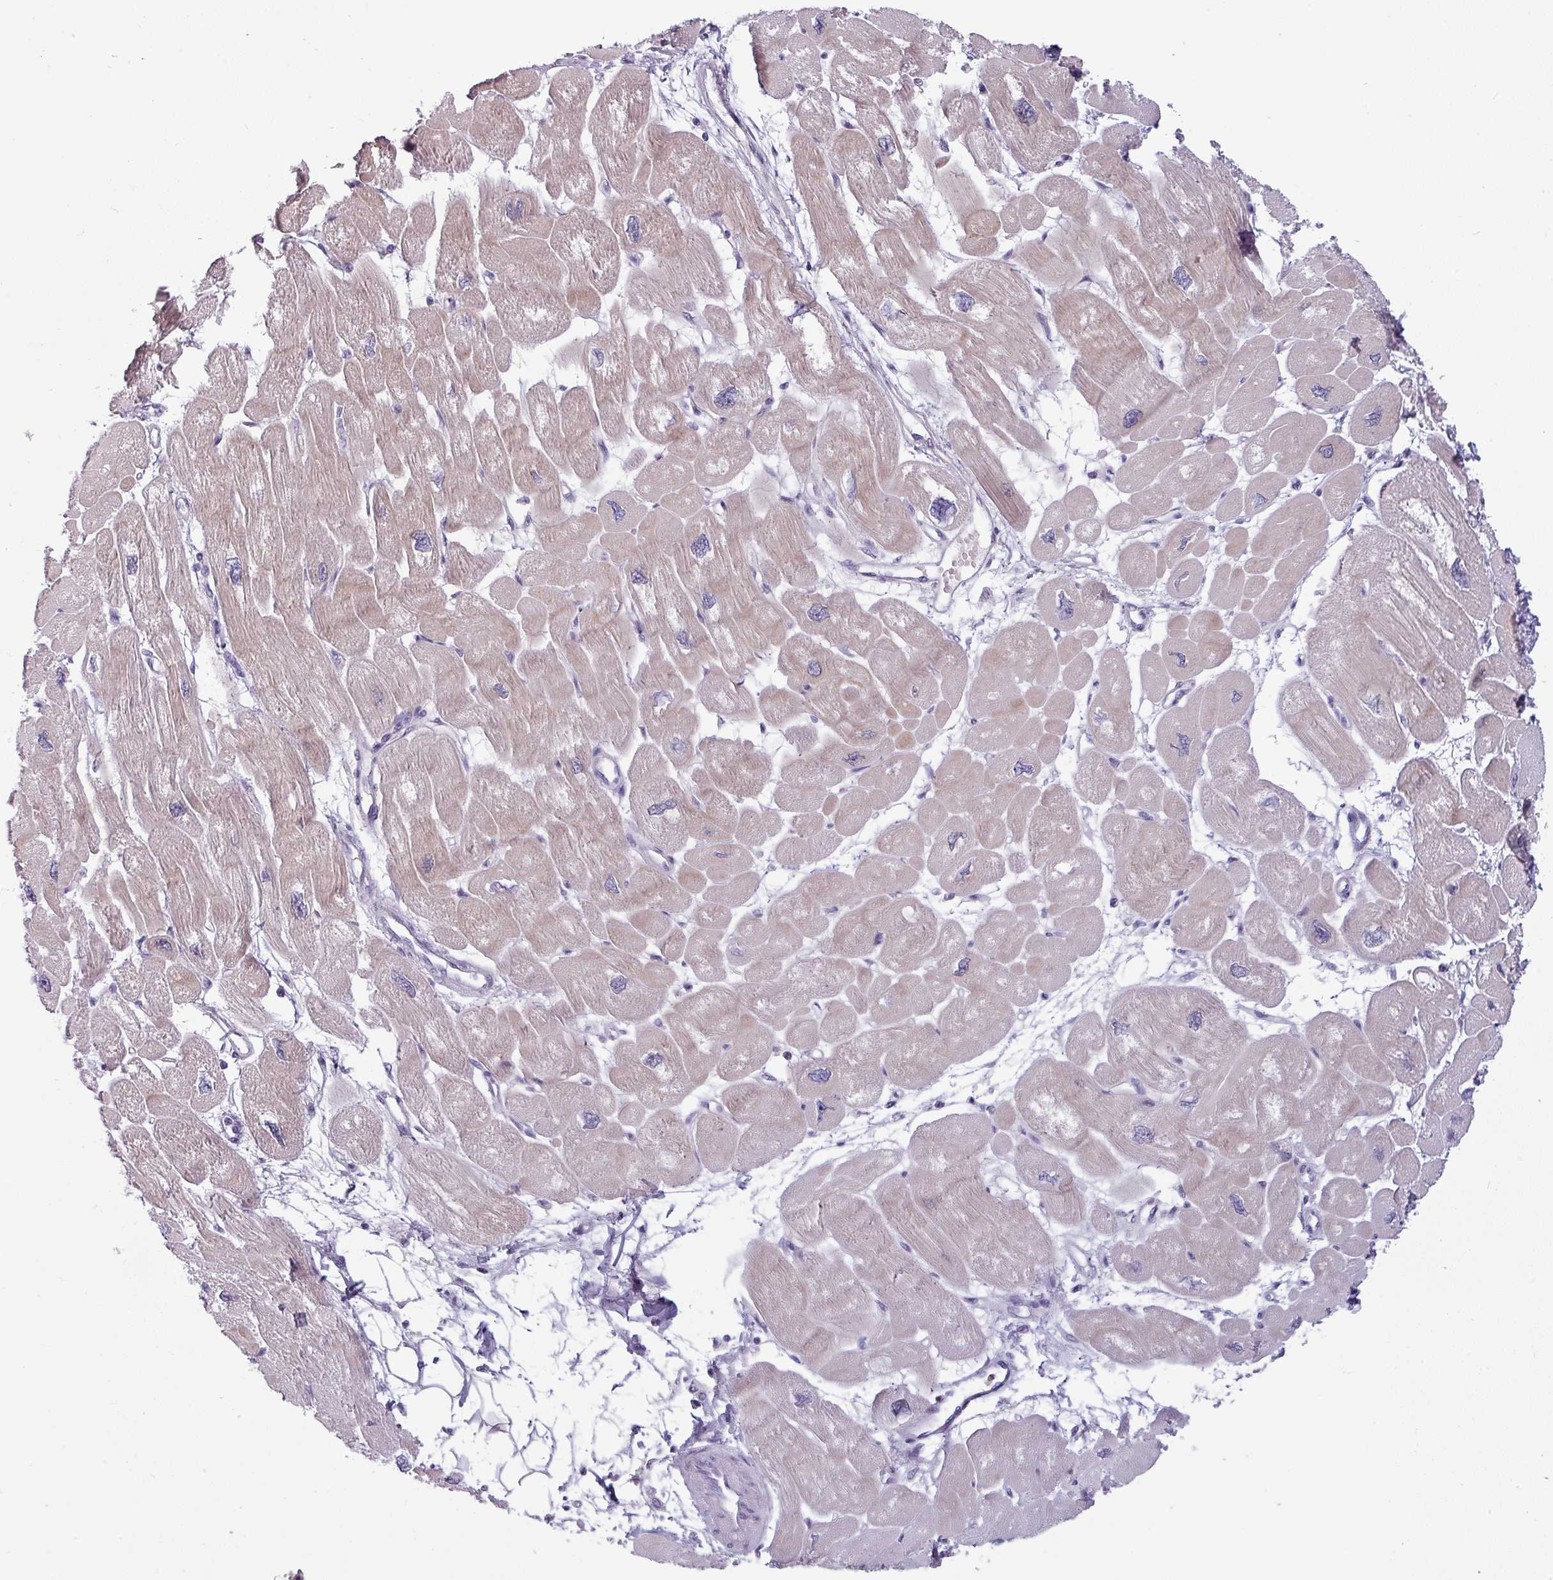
{"staining": {"intensity": "moderate", "quantity": "25%-75%", "location": "cytoplasmic/membranous"}, "tissue": "heart muscle", "cell_type": "Cardiomyocytes", "image_type": "normal", "snomed": [{"axis": "morphology", "description": "Normal tissue, NOS"}, {"axis": "topography", "description": "Heart"}], "caption": "Immunohistochemistry image of normal heart muscle: heart muscle stained using immunohistochemistry exhibits medium levels of moderate protein expression localized specifically in the cytoplasmic/membranous of cardiomyocytes, appearing as a cytoplasmic/membranous brown color.", "gene": "SLC26A9", "patient": {"sex": "male", "age": 42}}